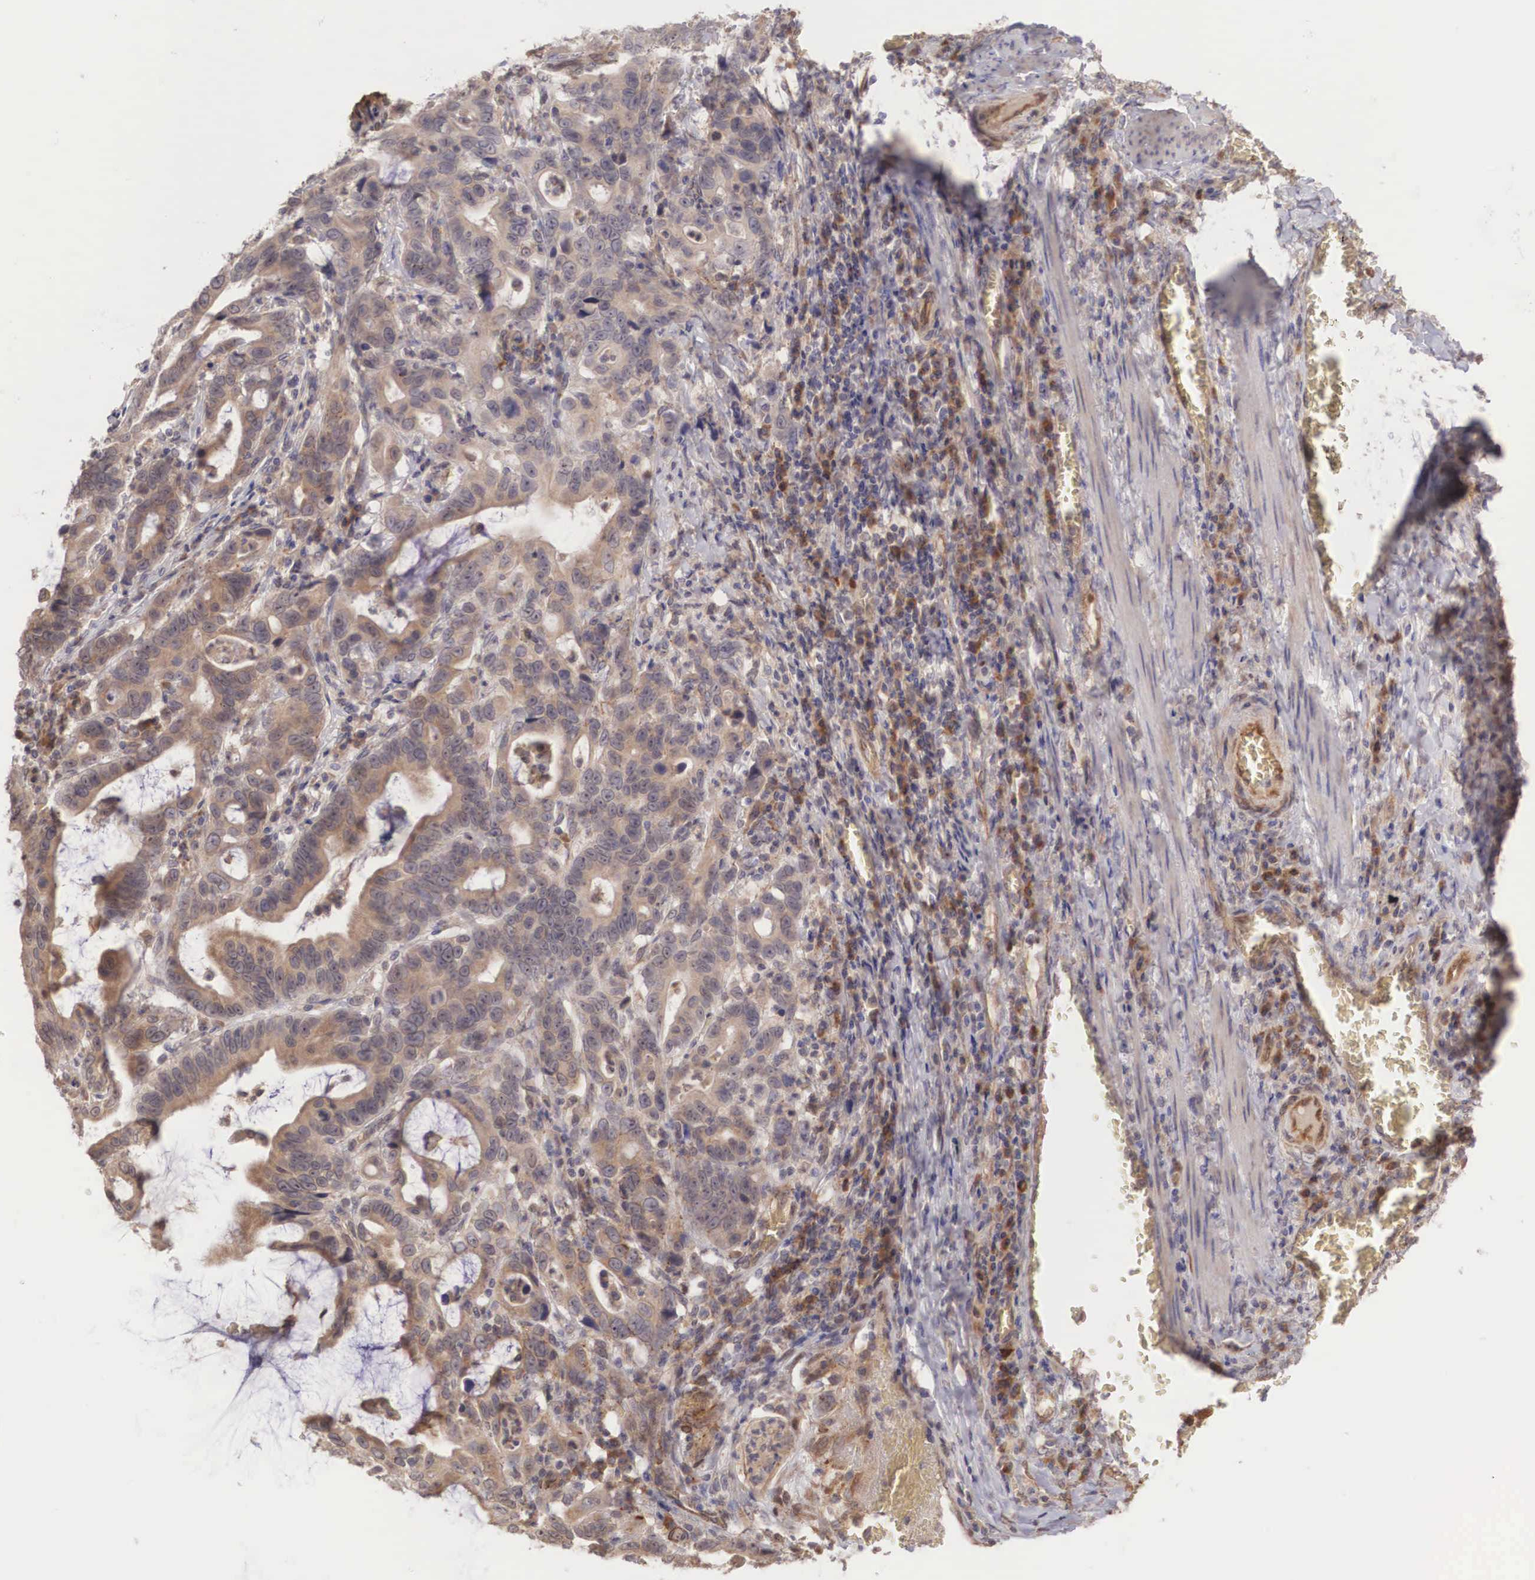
{"staining": {"intensity": "weak", "quantity": ">75%", "location": "cytoplasmic/membranous"}, "tissue": "stomach cancer", "cell_type": "Tumor cells", "image_type": "cancer", "snomed": [{"axis": "morphology", "description": "Adenocarcinoma, NOS"}, {"axis": "topography", "description": "Stomach, upper"}], "caption": "An immunohistochemistry histopathology image of neoplastic tissue is shown. Protein staining in brown highlights weak cytoplasmic/membranous positivity in stomach adenocarcinoma within tumor cells.", "gene": "DNAJB7", "patient": {"sex": "male", "age": 63}}